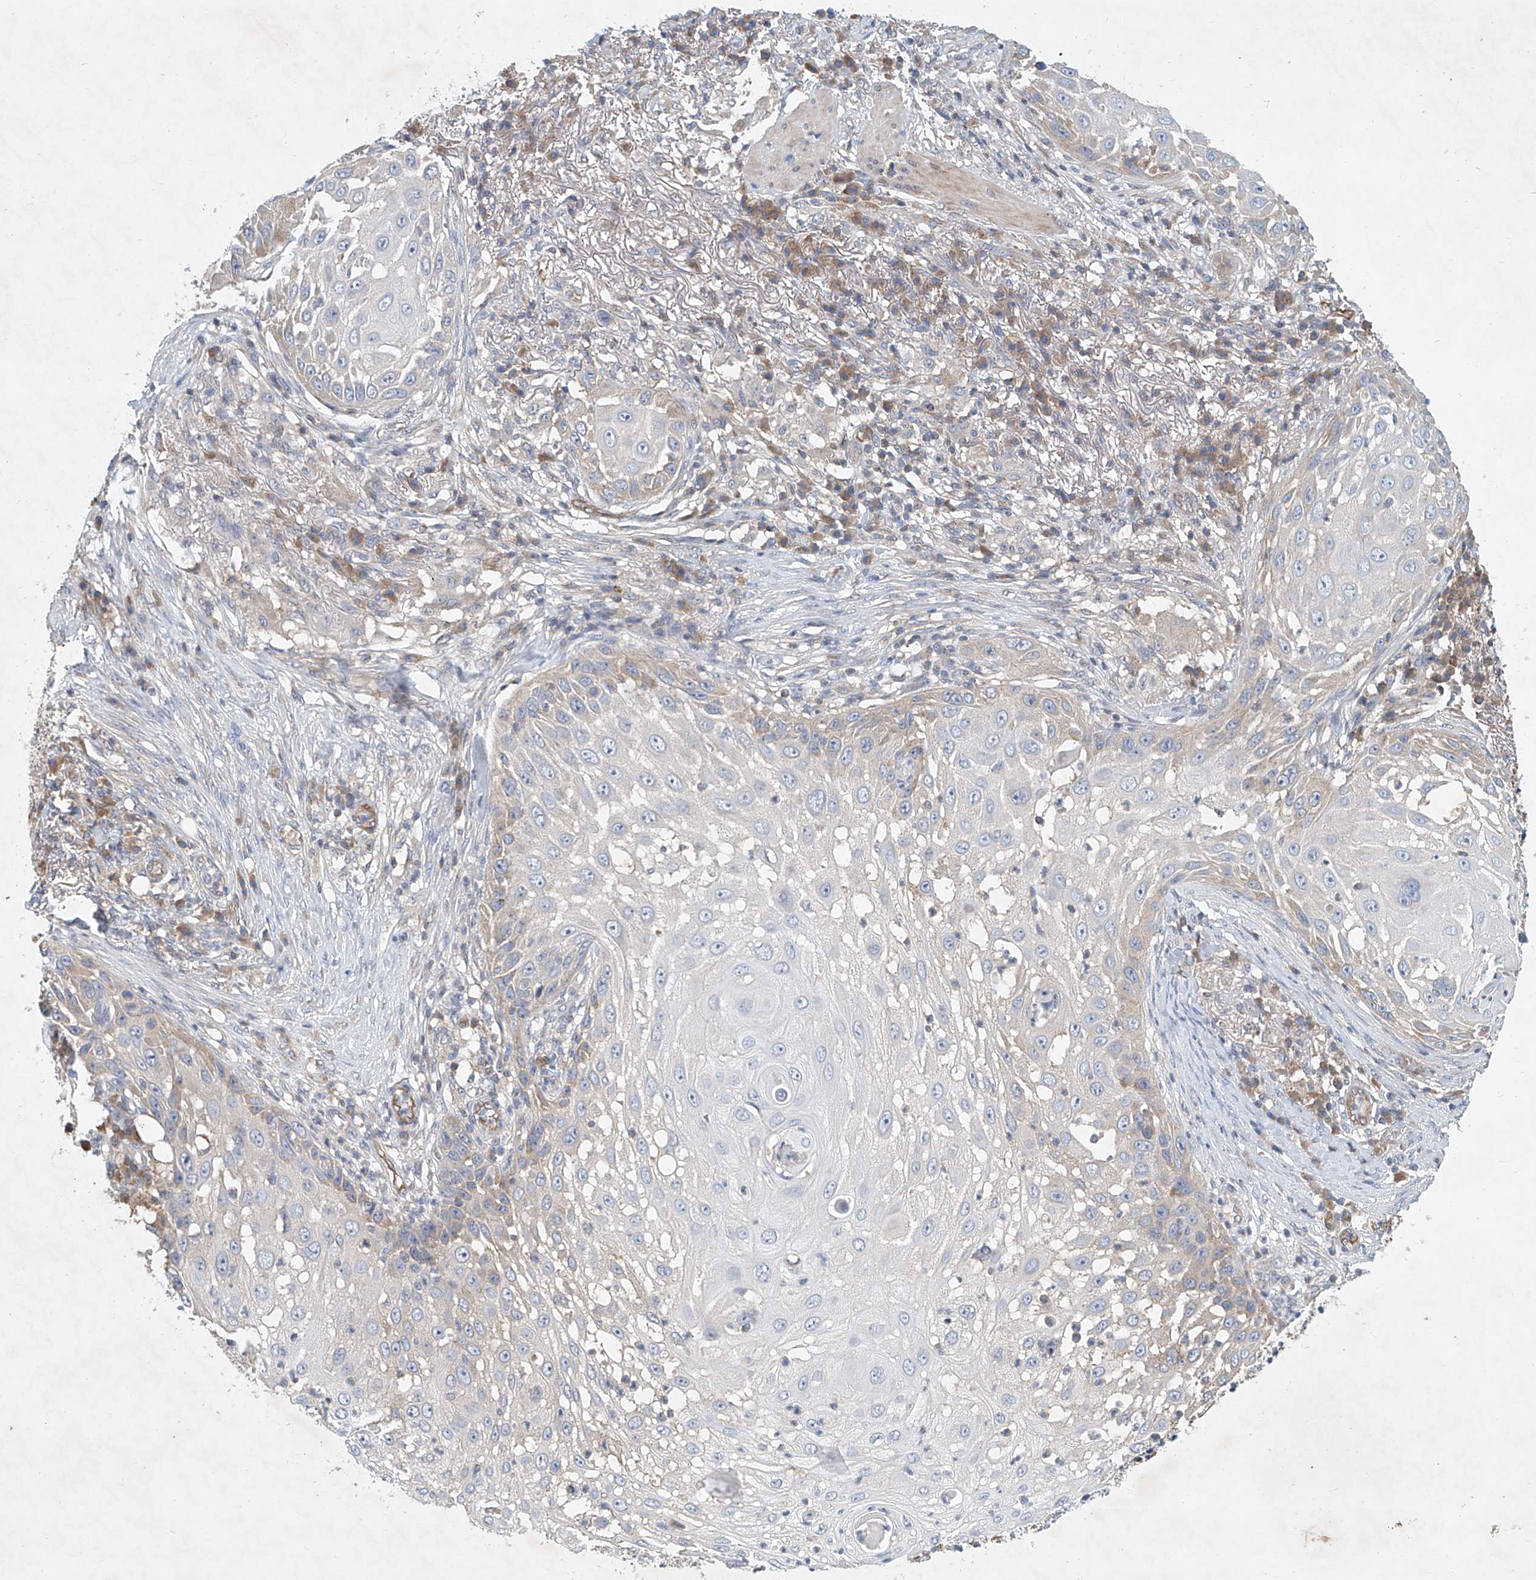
{"staining": {"intensity": "moderate", "quantity": "<25%", "location": "cytoplasmic/membranous"}, "tissue": "skin cancer", "cell_type": "Tumor cells", "image_type": "cancer", "snomed": [{"axis": "morphology", "description": "Squamous cell carcinoma, NOS"}, {"axis": "topography", "description": "Skin"}], "caption": "A low amount of moderate cytoplasmic/membranous expression is identified in approximately <25% of tumor cells in skin squamous cell carcinoma tissue.", "gene": "CARMIL1", "patient": {"sex": "female", "age": 44}}